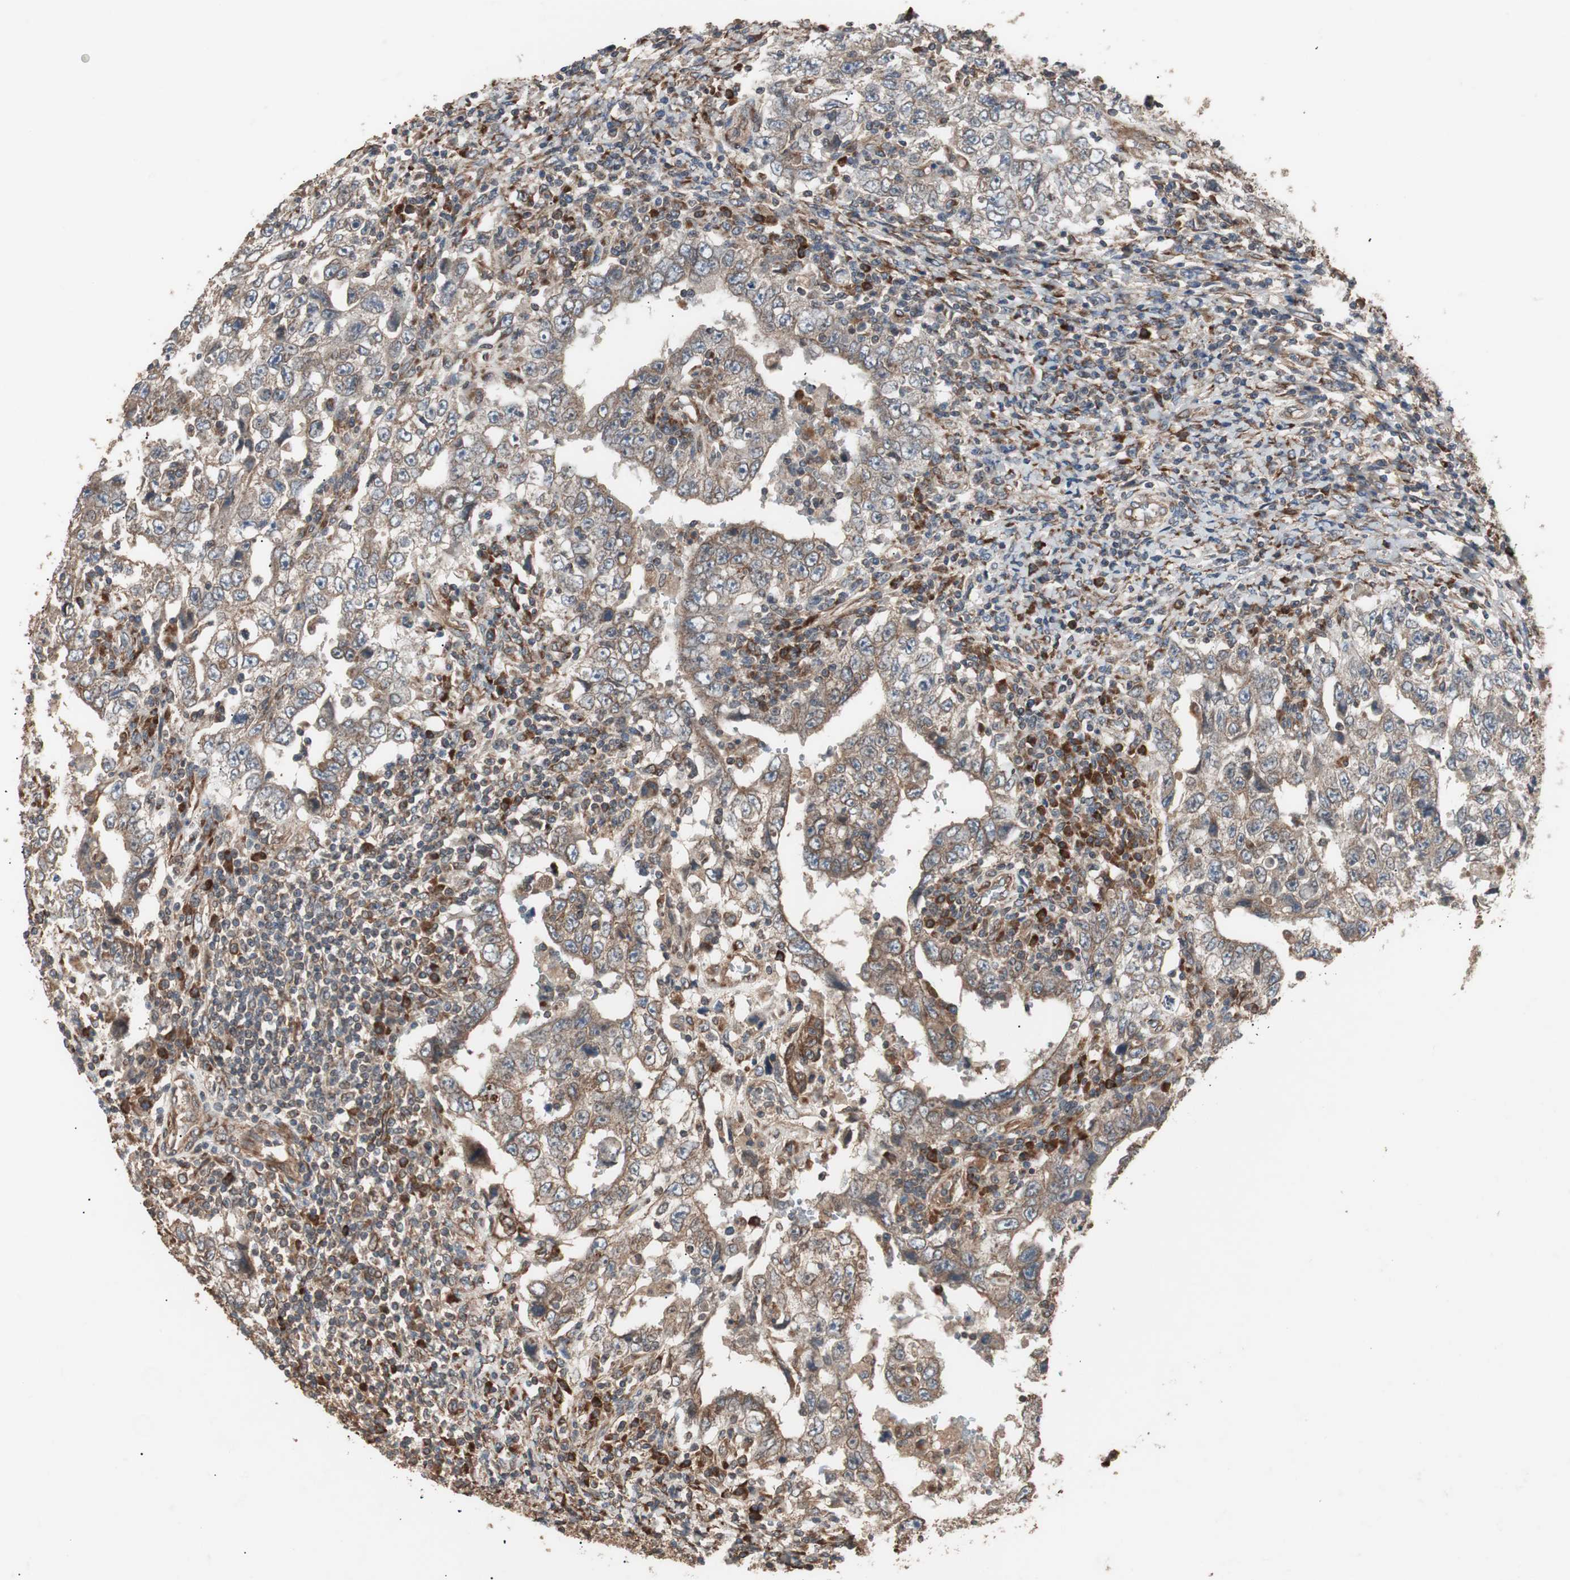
{"staining": {"intensity": "moderate", "quantity": ">75%", "location": "cytoplasmic/membranous"}, "tissue": "testis cancer", "cell_type": "Tumor cells", "image_type": "cancer", "snomed": [{"axis": "morphology", "description": "Carcinoma, Embryonal, NOS"}, {"axis": "topography", "description": "Testis"}], "caption": "Testis embryonal carcinoma tissue shows moderate cytoplasmic/membranous positivity in approximately >75% of tumor cells, visualized by immunohistochemistry. (DAB (3,3'-diaminobenzidine) = brown stain, brightfield microscopy at high magnification).", "gene": "LZTS1", "patient": {"sex": "male", "age": 26}}